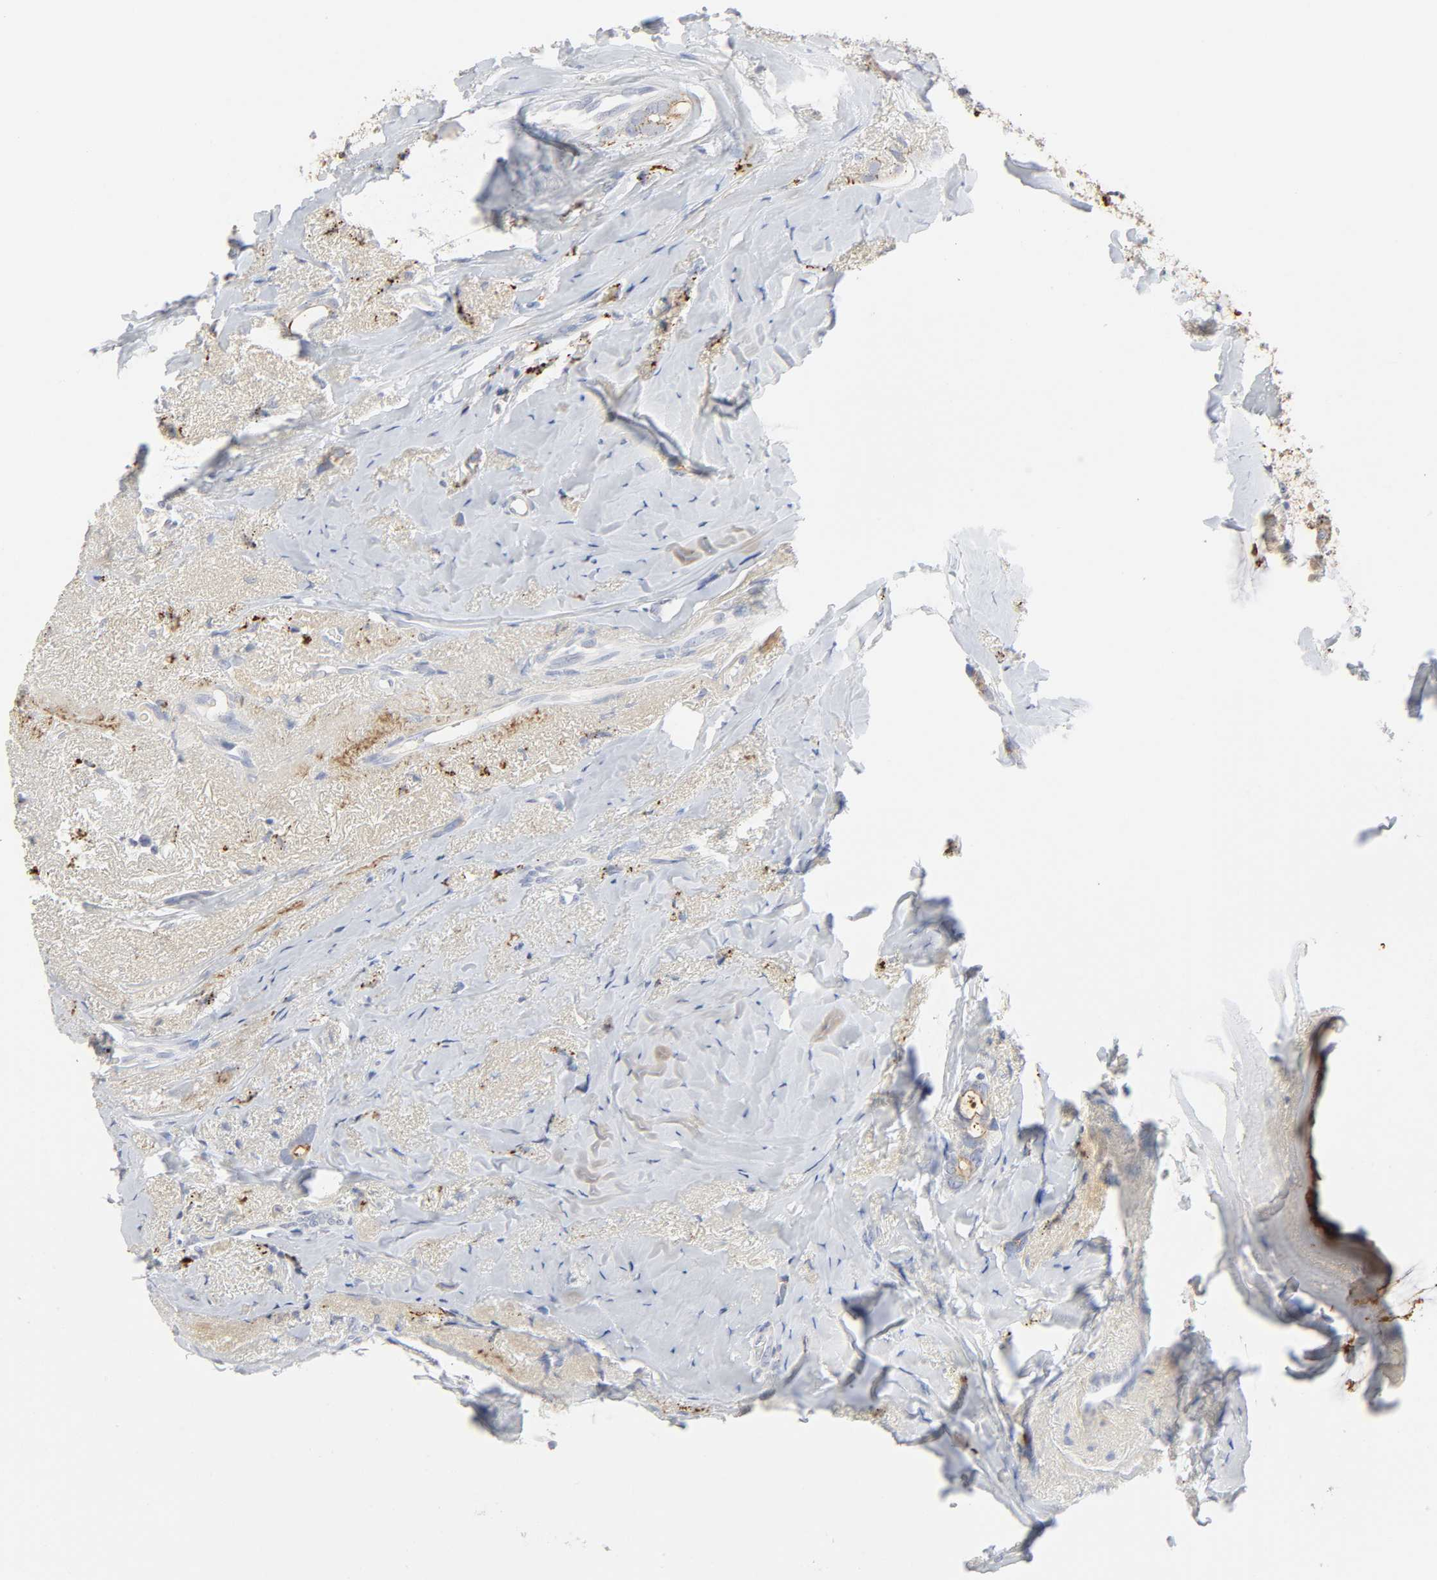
{"staining": {"intensity": "weak", "quantity": "25%-75%", "location": "cytoplasmic/membranous"}, "tissue": "breast cancer", "cell_type": "Tumor cells", "image_type": "cancer", "snomed": [{"axis": "morphology", "description": "Duct carcinoma"}, {"axis": "topography", "description": "Breast"}], "caption": "DAB immunohistochemical staining of human intraductal carcinoma (breast) exhibits weak cytoplasmic/membranous protein positivity in about 25%-75% of tumor cells.", "gene": "MAGEB17", "patient": {"sex": "female", "age": 54}}